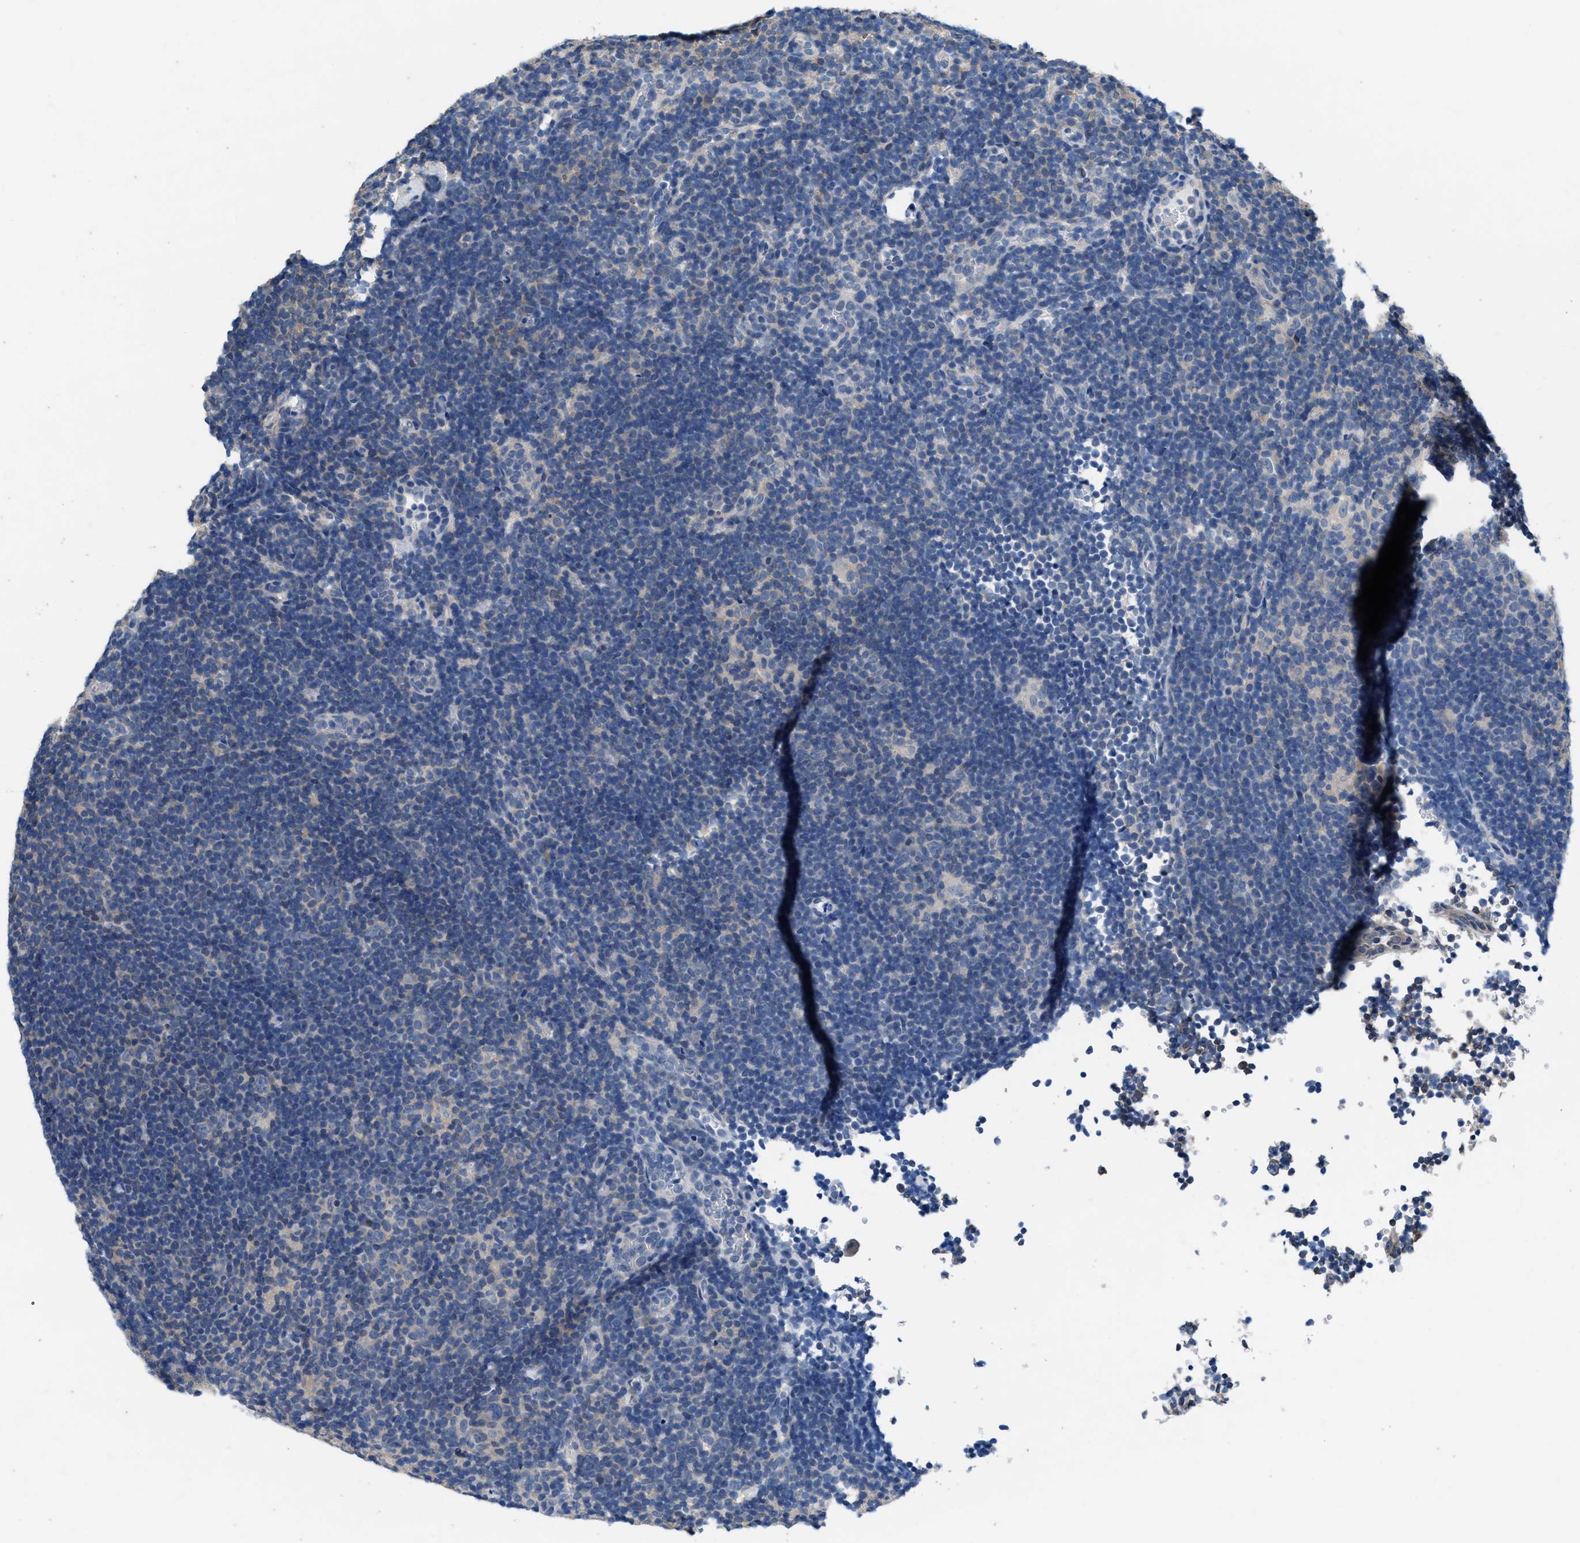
{"staining": {"intensity": "negative", "quantity": "none", "location": "none"}, "tissue": "lymphoma", "cell_type": "Tumor cells", "image_type": "cancer", "snomed": [{"axis": "morphology", "description": "Hodgkin's disease, NOS"}, {"axis": "topography", "description": "Lymph node"}], "caption": "The micrograph reveals no significant staining in tumor cells of Hodgkin's disease. Brightfield microscopy of immunohistochemistry (IHC) stained with DAB (brown) and hematoxylin (blue), captured at high magnification.", "gene": "NUDT5", "patient": {"sex": "female", "age": 57}}